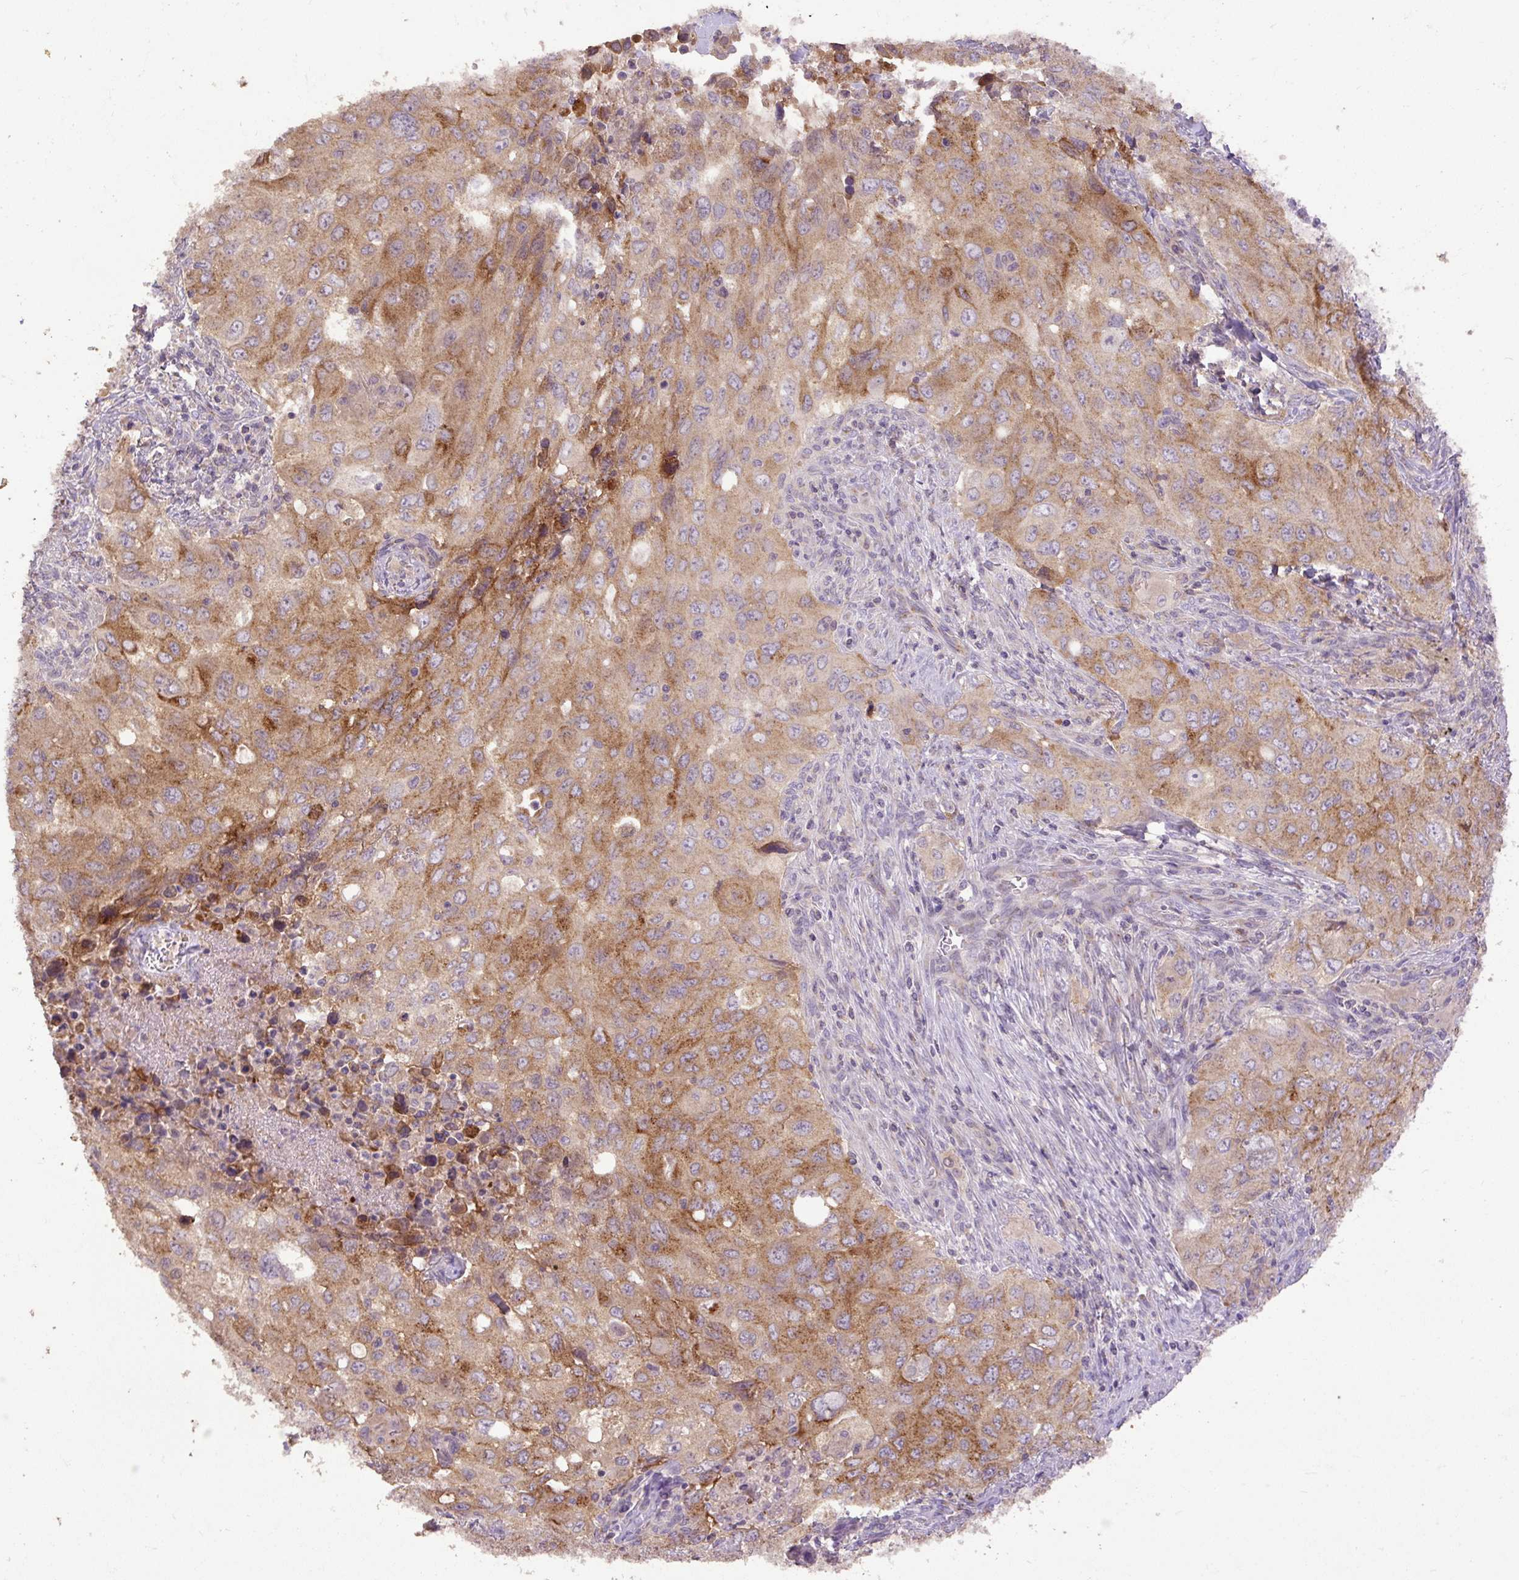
{"staining": {"intensity": "moderate", "quantity": ">75%", "location": "cytoplasmic/membranous"}, "tissue": "lung cancer", "cell_type": "Tumor cells", "image_type": "cancer", "snomed": [{"axis": "morphology", "description": "Adenocarcinoma, NOS"}, {"axis": "morphology", "description": "Adenocarcinoma, metastatic, NOS"}, {"axis": "topography", "description": "Lymph node"}, {"axis": "topography", "description": "Lung"}], "caption": "A histopathology image of human lung cancer (metastatic adenocarcinoma) stained for a protein exhibits moderate cytoplasmic/membranous brown staining in tumor cells. (IHC, brightfield microscopy, high magnification).", "gene": "ABR", "patient": {"sex": "female", "age": 42}}